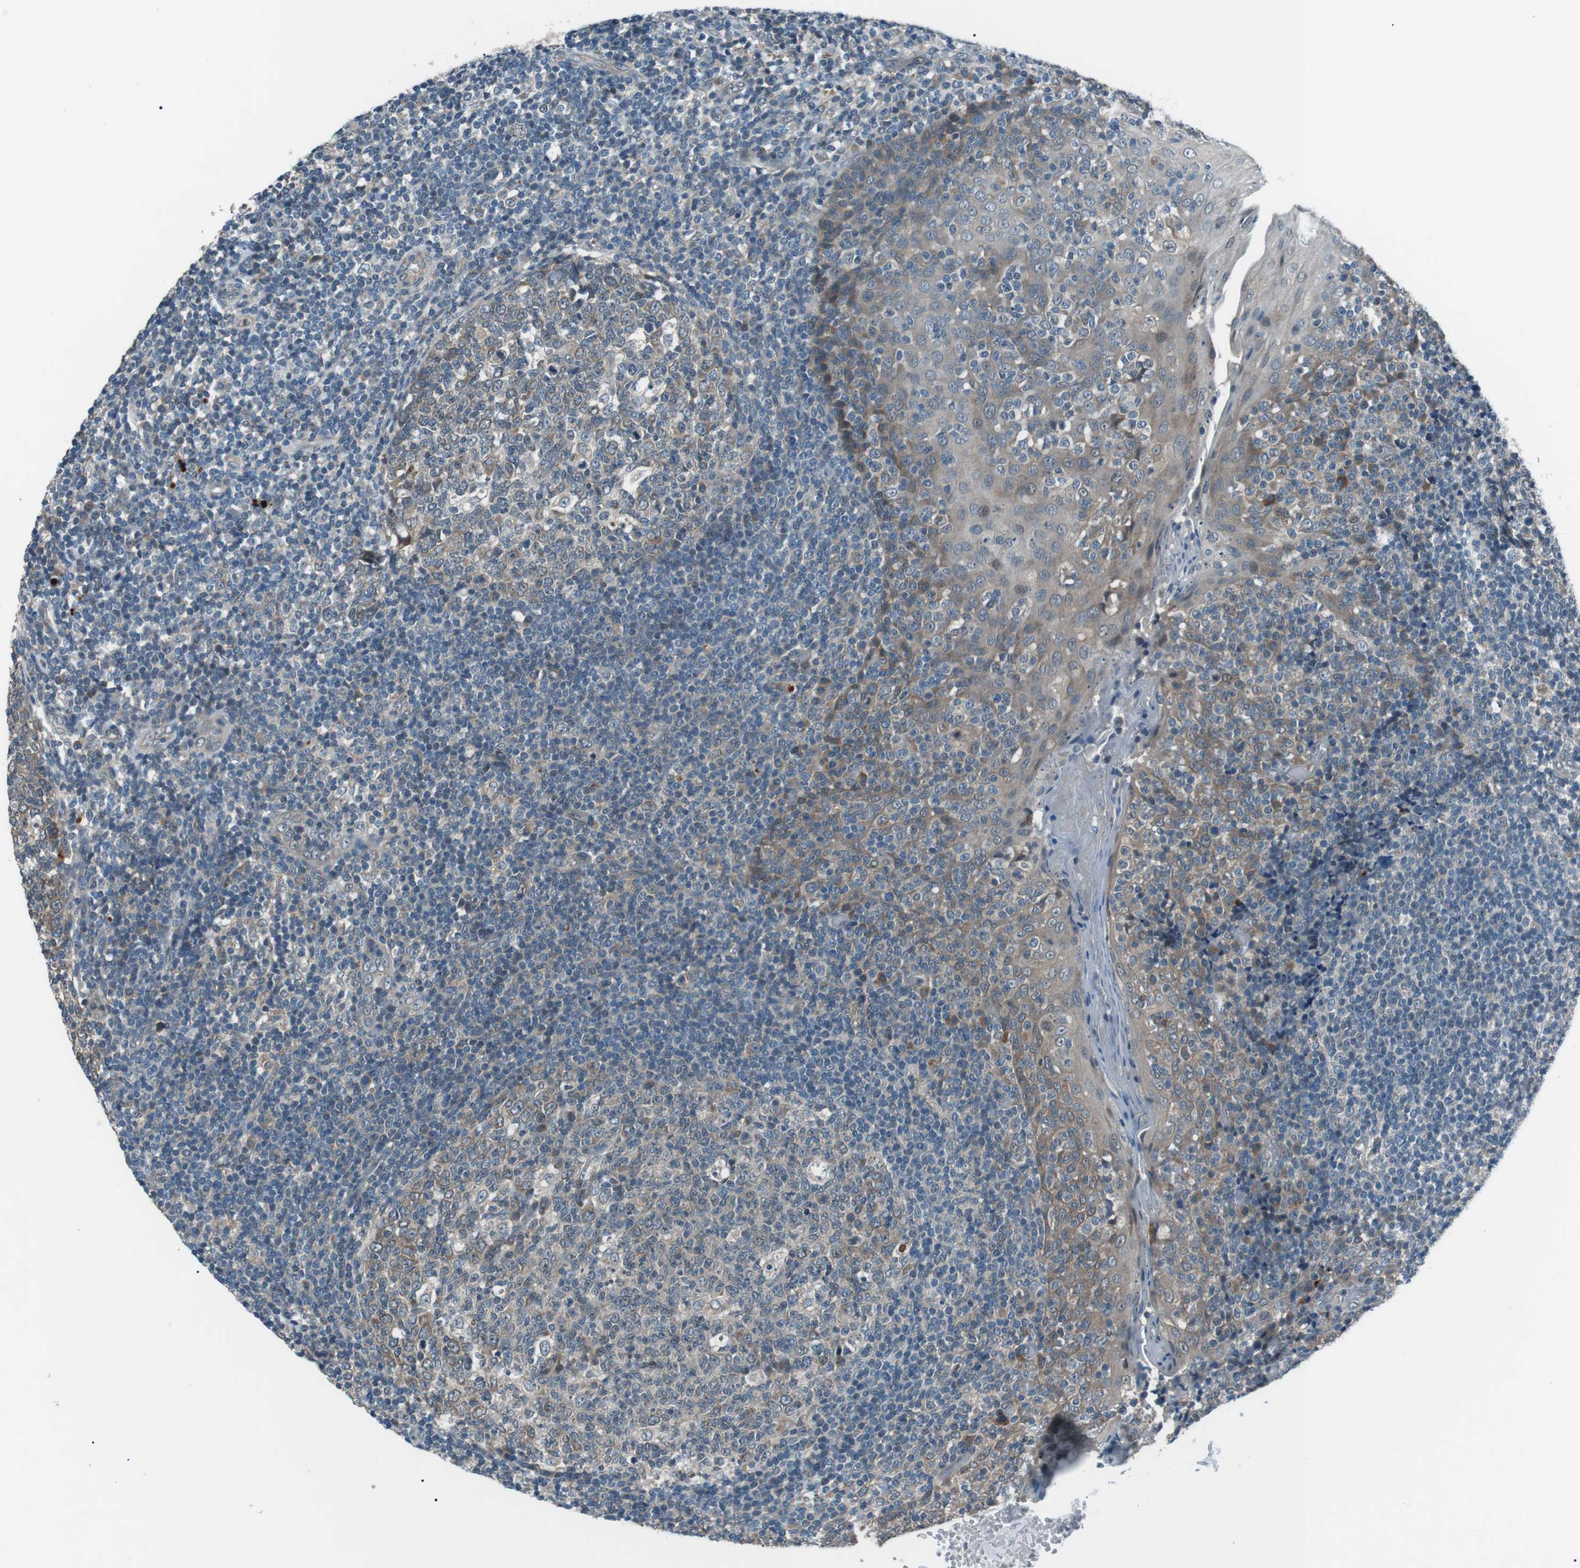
{"staining": {"intensity": "moderate", "quantity": "25%-75%", "location": "cytoplasmic/membranous"}, "tissue": "tonsil", "cell_type": "Germinal center cells", "image_type": "normal", "snomed": [{"axis": "morphology", "description": "Normal tissue, NOS"}, {"axis": "topography", "description": "Tonsil"}], "caption": "Approximately 25%-75% of germinal center cells in benign tonsil reveal moderate cytoplasmic/membranous protein expression as visualized by brown immunohistochemical staining.", "gene": "LRIG2", "patient": {"sex": "female", "age": 19}}